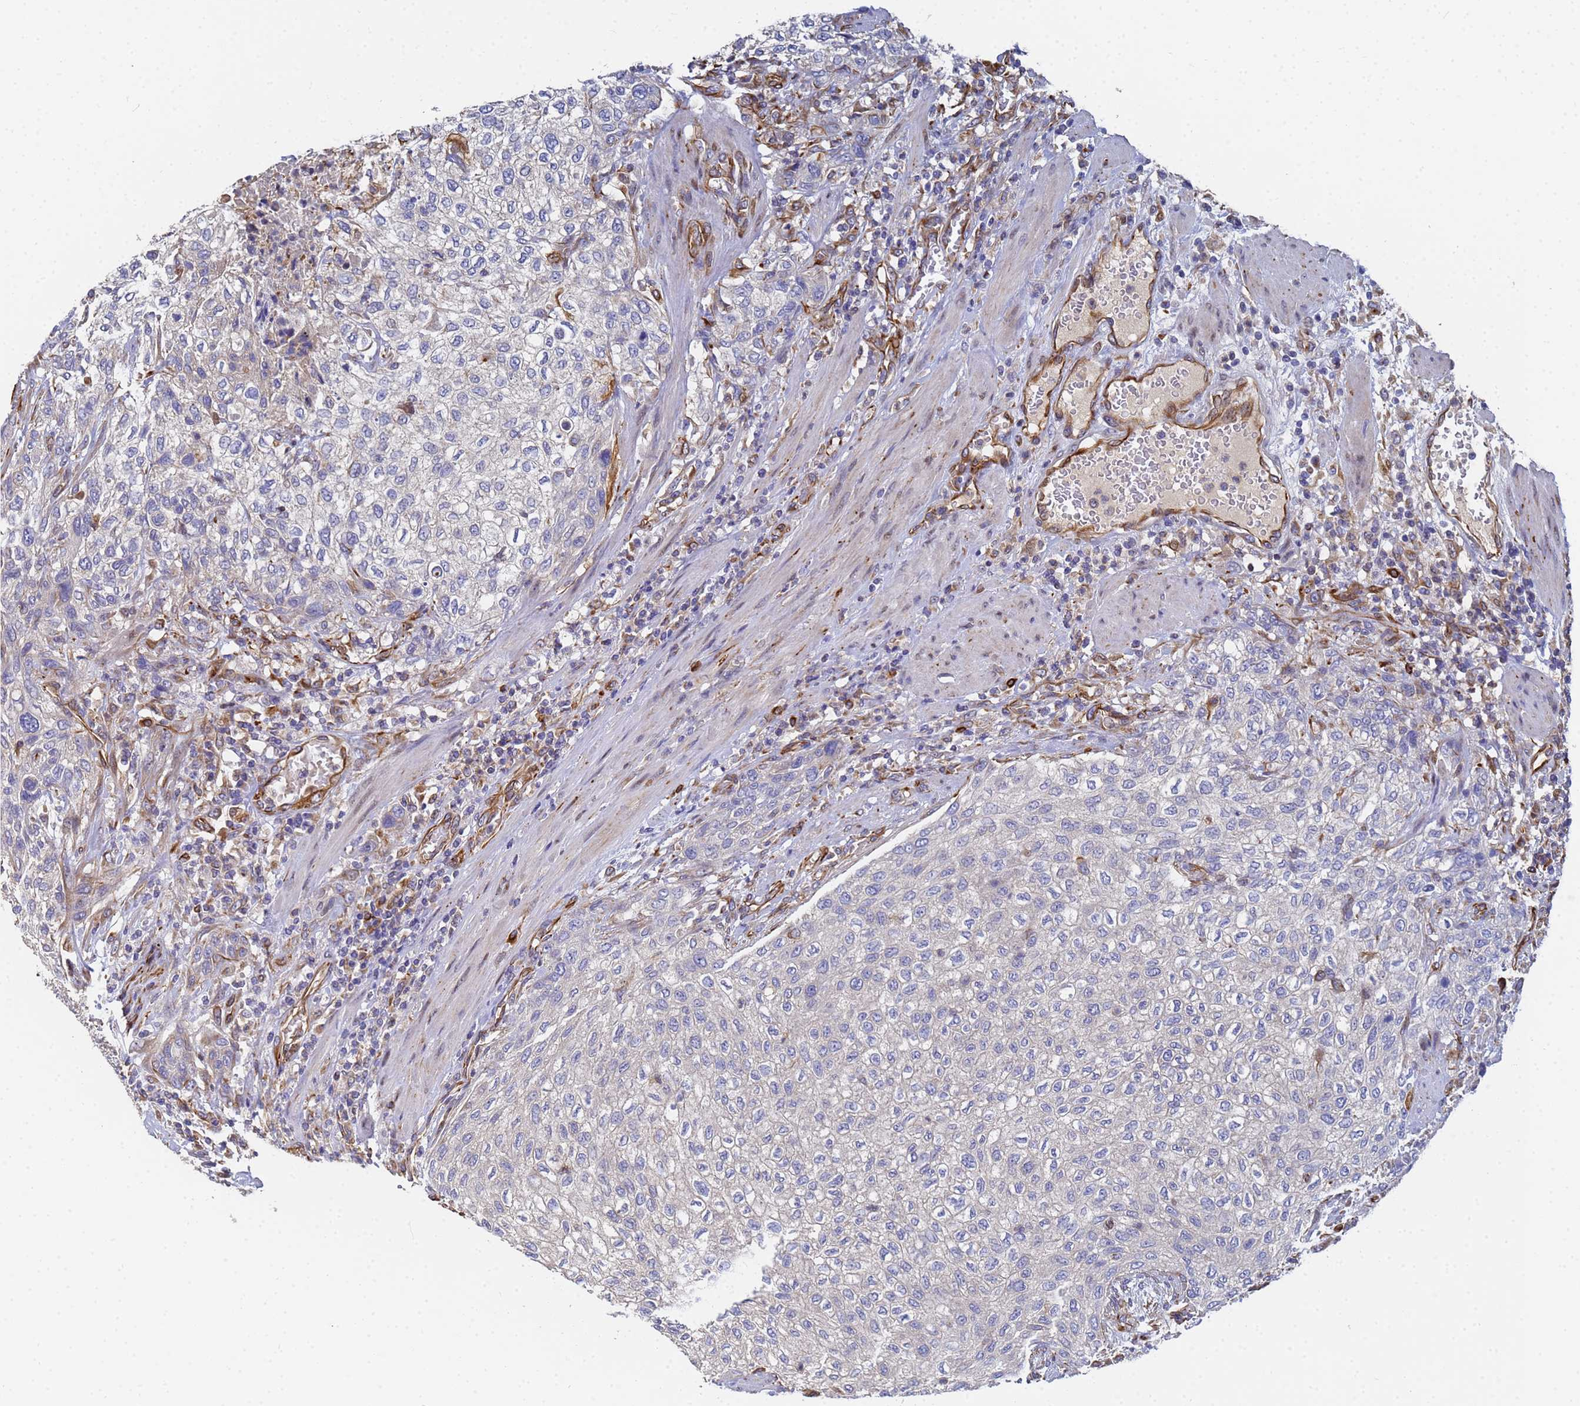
{"staining": {"intensity": "negative", "quantity": "none", "location": "none"}, "tissue": "urothelial cancer", "cell_type": "Tumor cells", "image_type": "cancer", "snomed": [{"axis": "morphology", "description": "Urothelial carcinoma, High grade"}, {"axis": "topography", "description": "Urinary bladder"}], "caption": "IHC of human urothelial cancer exhibits no expression in tumor cells.", "gene": "SYT13", "patient": {"sex": "male", "age": 35}}